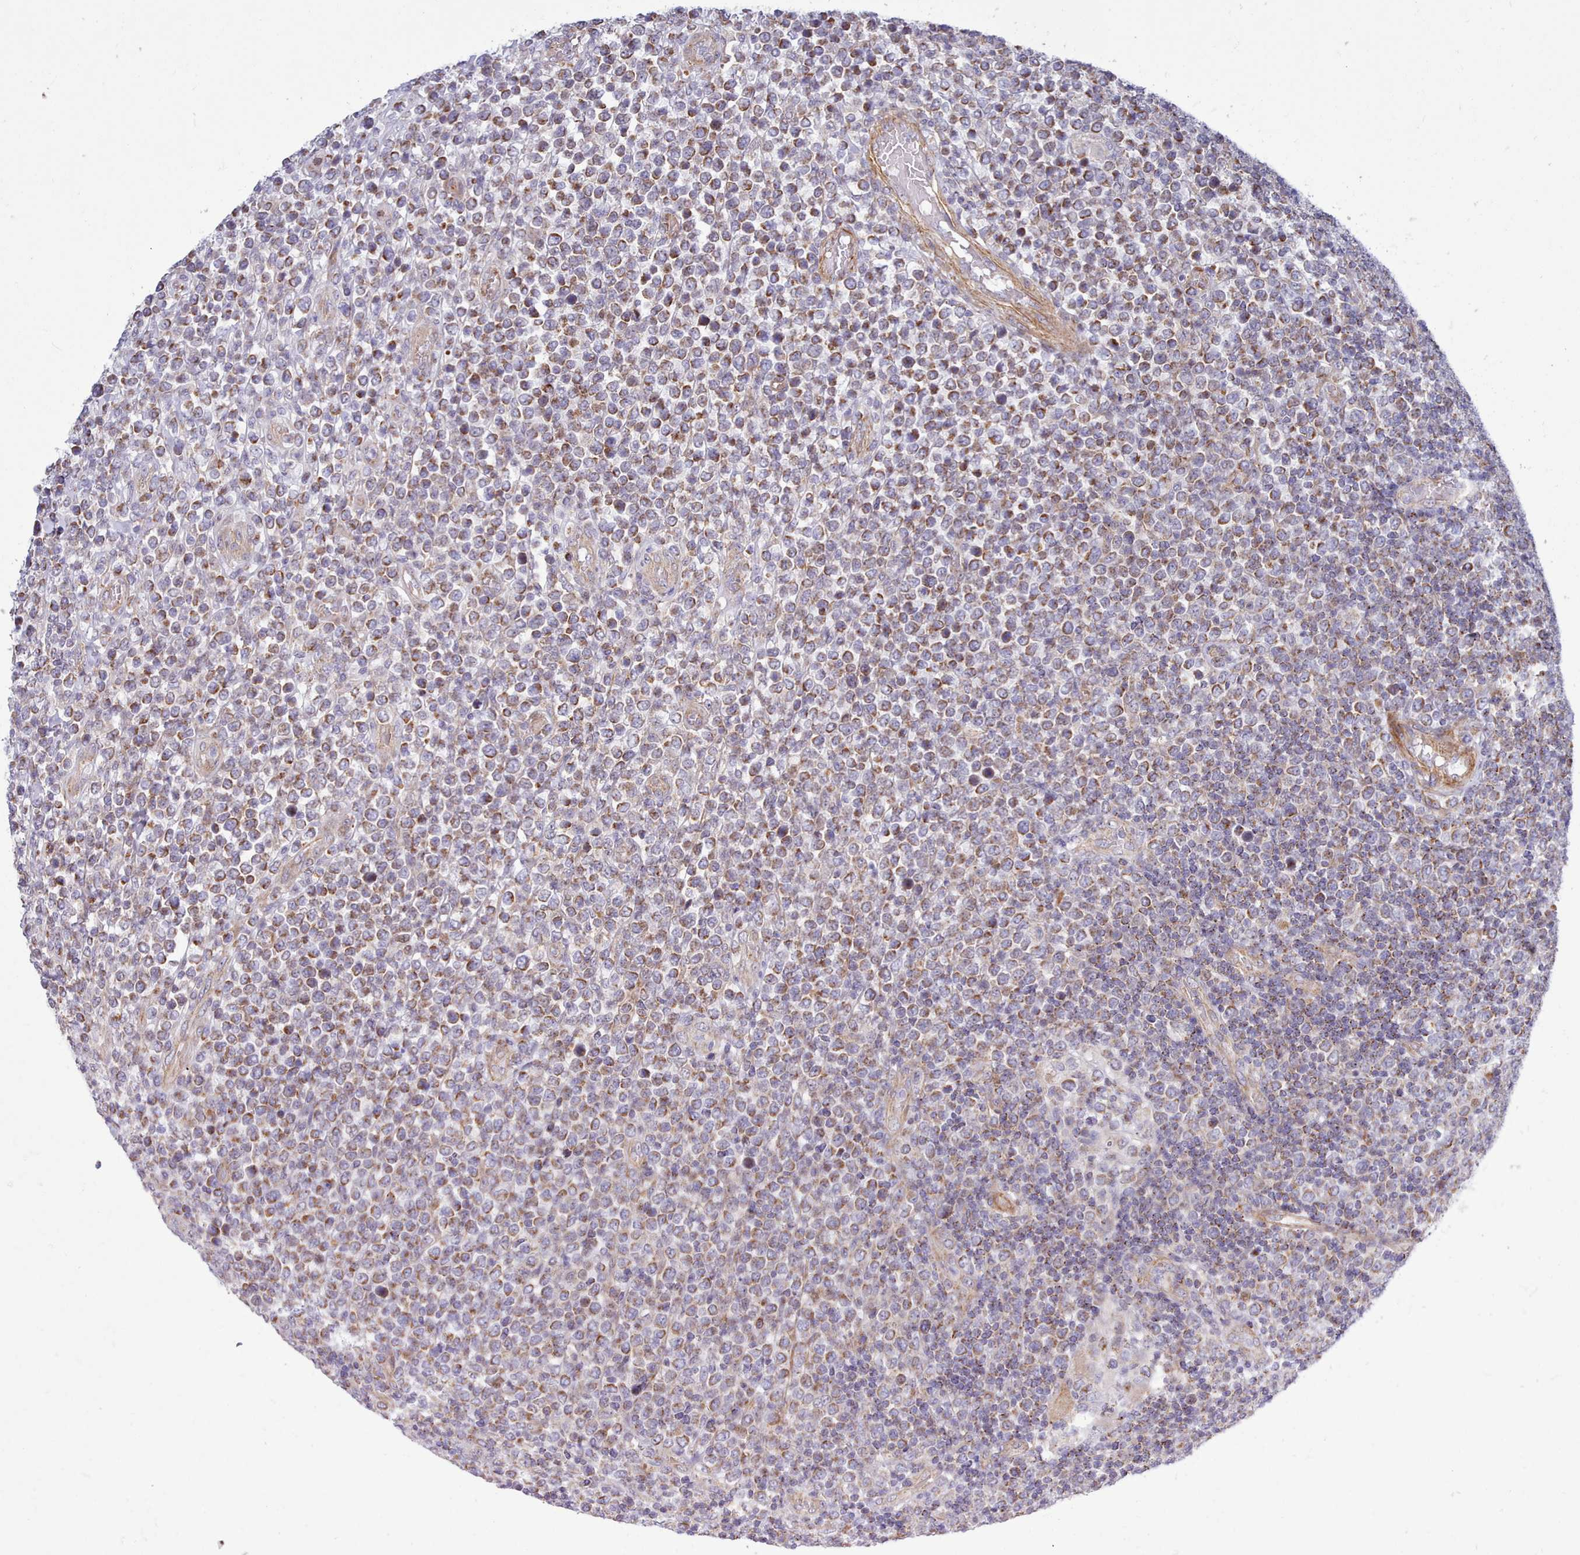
{"staining": {"intensity": "strong", "quantity": "25%-75%", "location": "cytoplasmic/membranous"}, "tissue": "lymphoma", "cell_type": "Tumor cells", "image_type": "cancer", "snomed": [{"axis": "morphology", "description": "Malignant lymphoma, non-Hodgkin's type, High grade"}, {"axis": "topography", "description": "Soft tissue"}], "caption": "This is an image of immunohistochemistry staining of lymphoma, which shows strong expression in the cytoplasmic/membranous of tumor cells.", "gene": "MRPL21", "patient": {"sex": "female", "age": 56}}